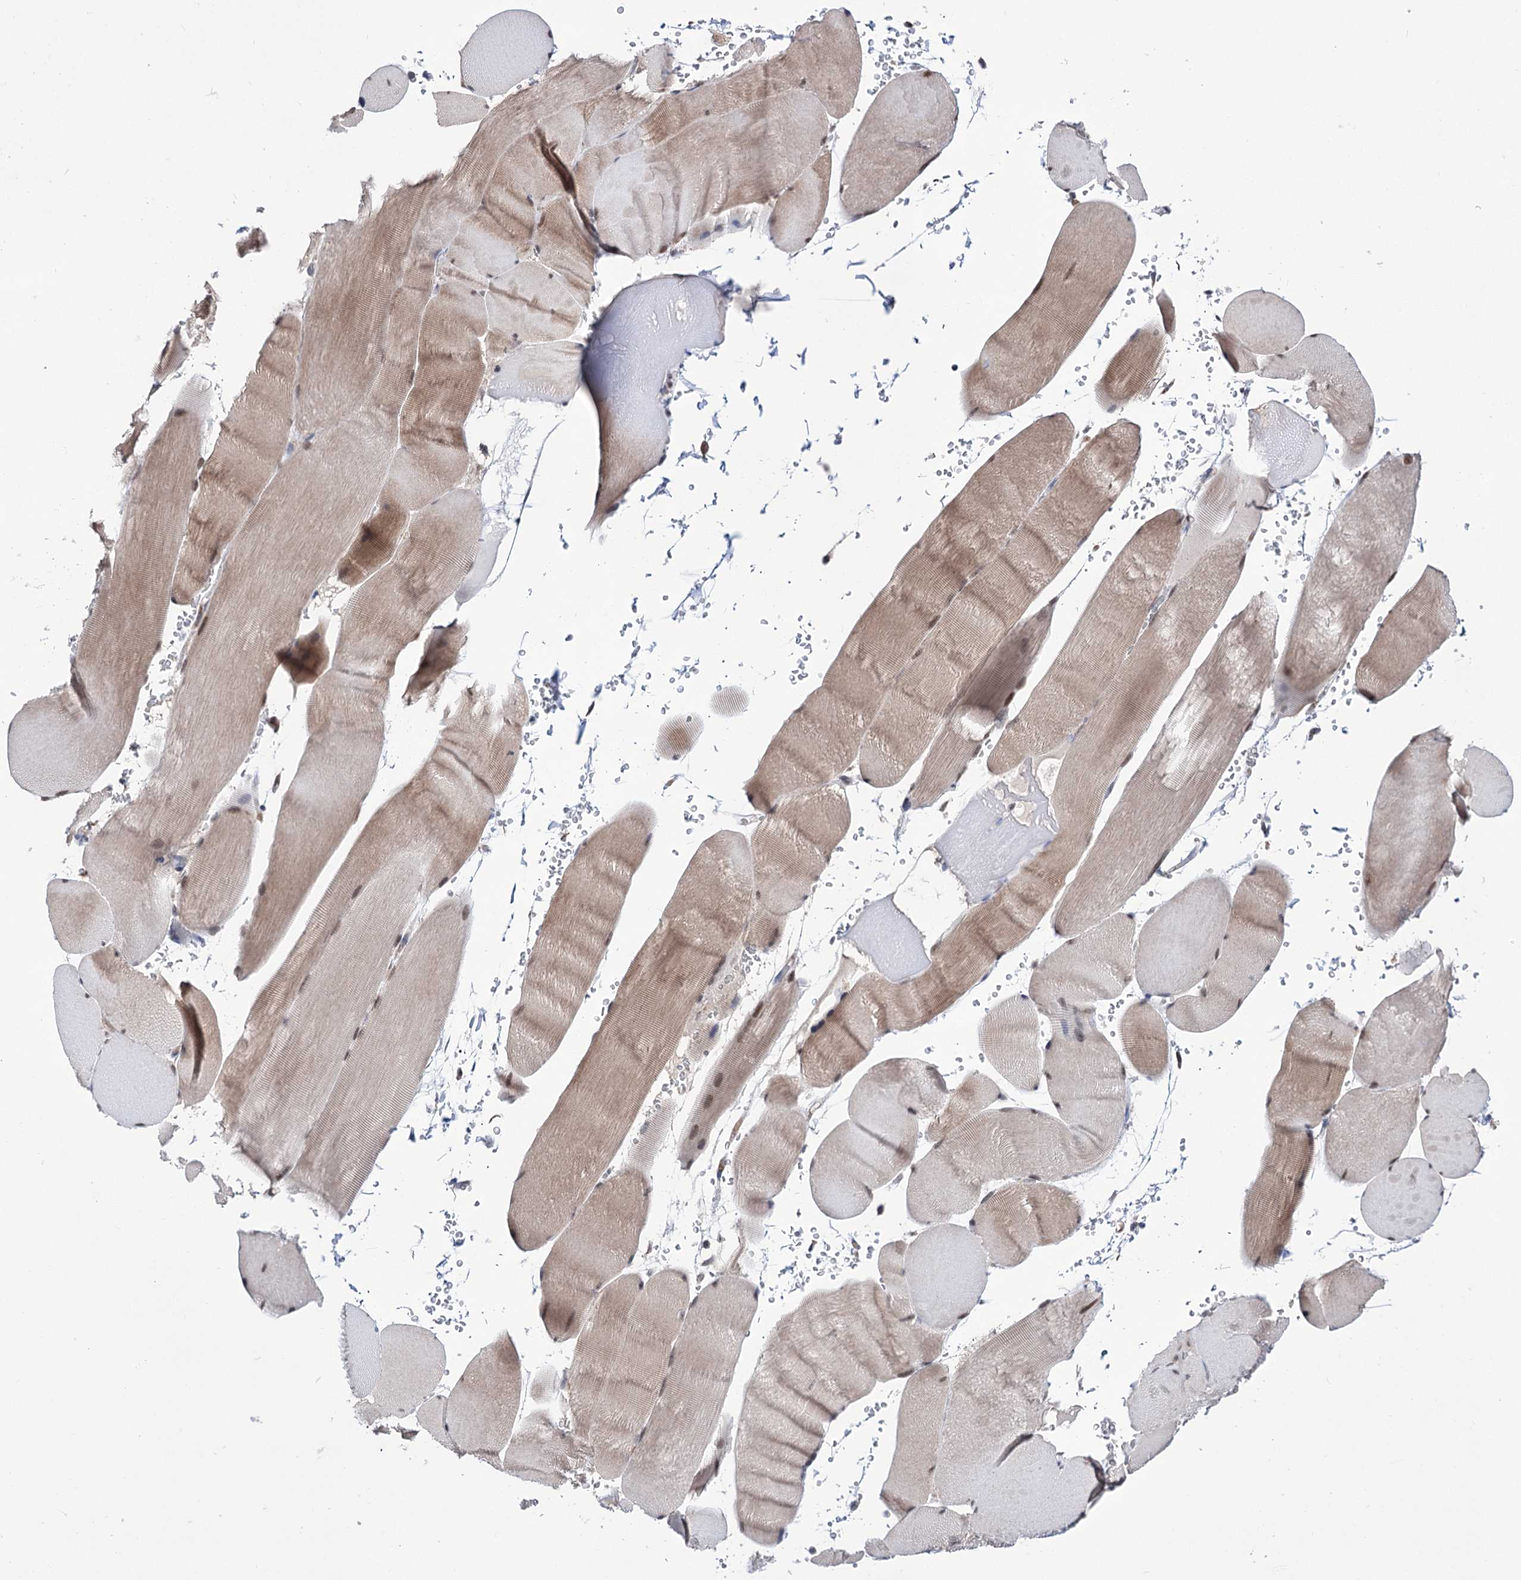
{"staining": {"intensity": "moderate", "quantity": "25%-75%", "location": "cytoplasmic/membranous,nuclear"}, "tissue": "skeletal muscle", "cell_type": "Myocytes", "image_type": "normal", "snomed": [{"axis": "morphology", "description": "Normal tissue, NOS"}, {"axis": "topography", "description": "Skeletal muscle"}, {"axis": "topography", "description": "Head-Neck"}], "caption": "The immunohistochemical stain shows moderate cytoplasmic/membranous,nuclear expression in myocytes of unremarkable skeletal muscle.", "gene": "PPRC1", "patient": {"sex": "male", "age": 66}}